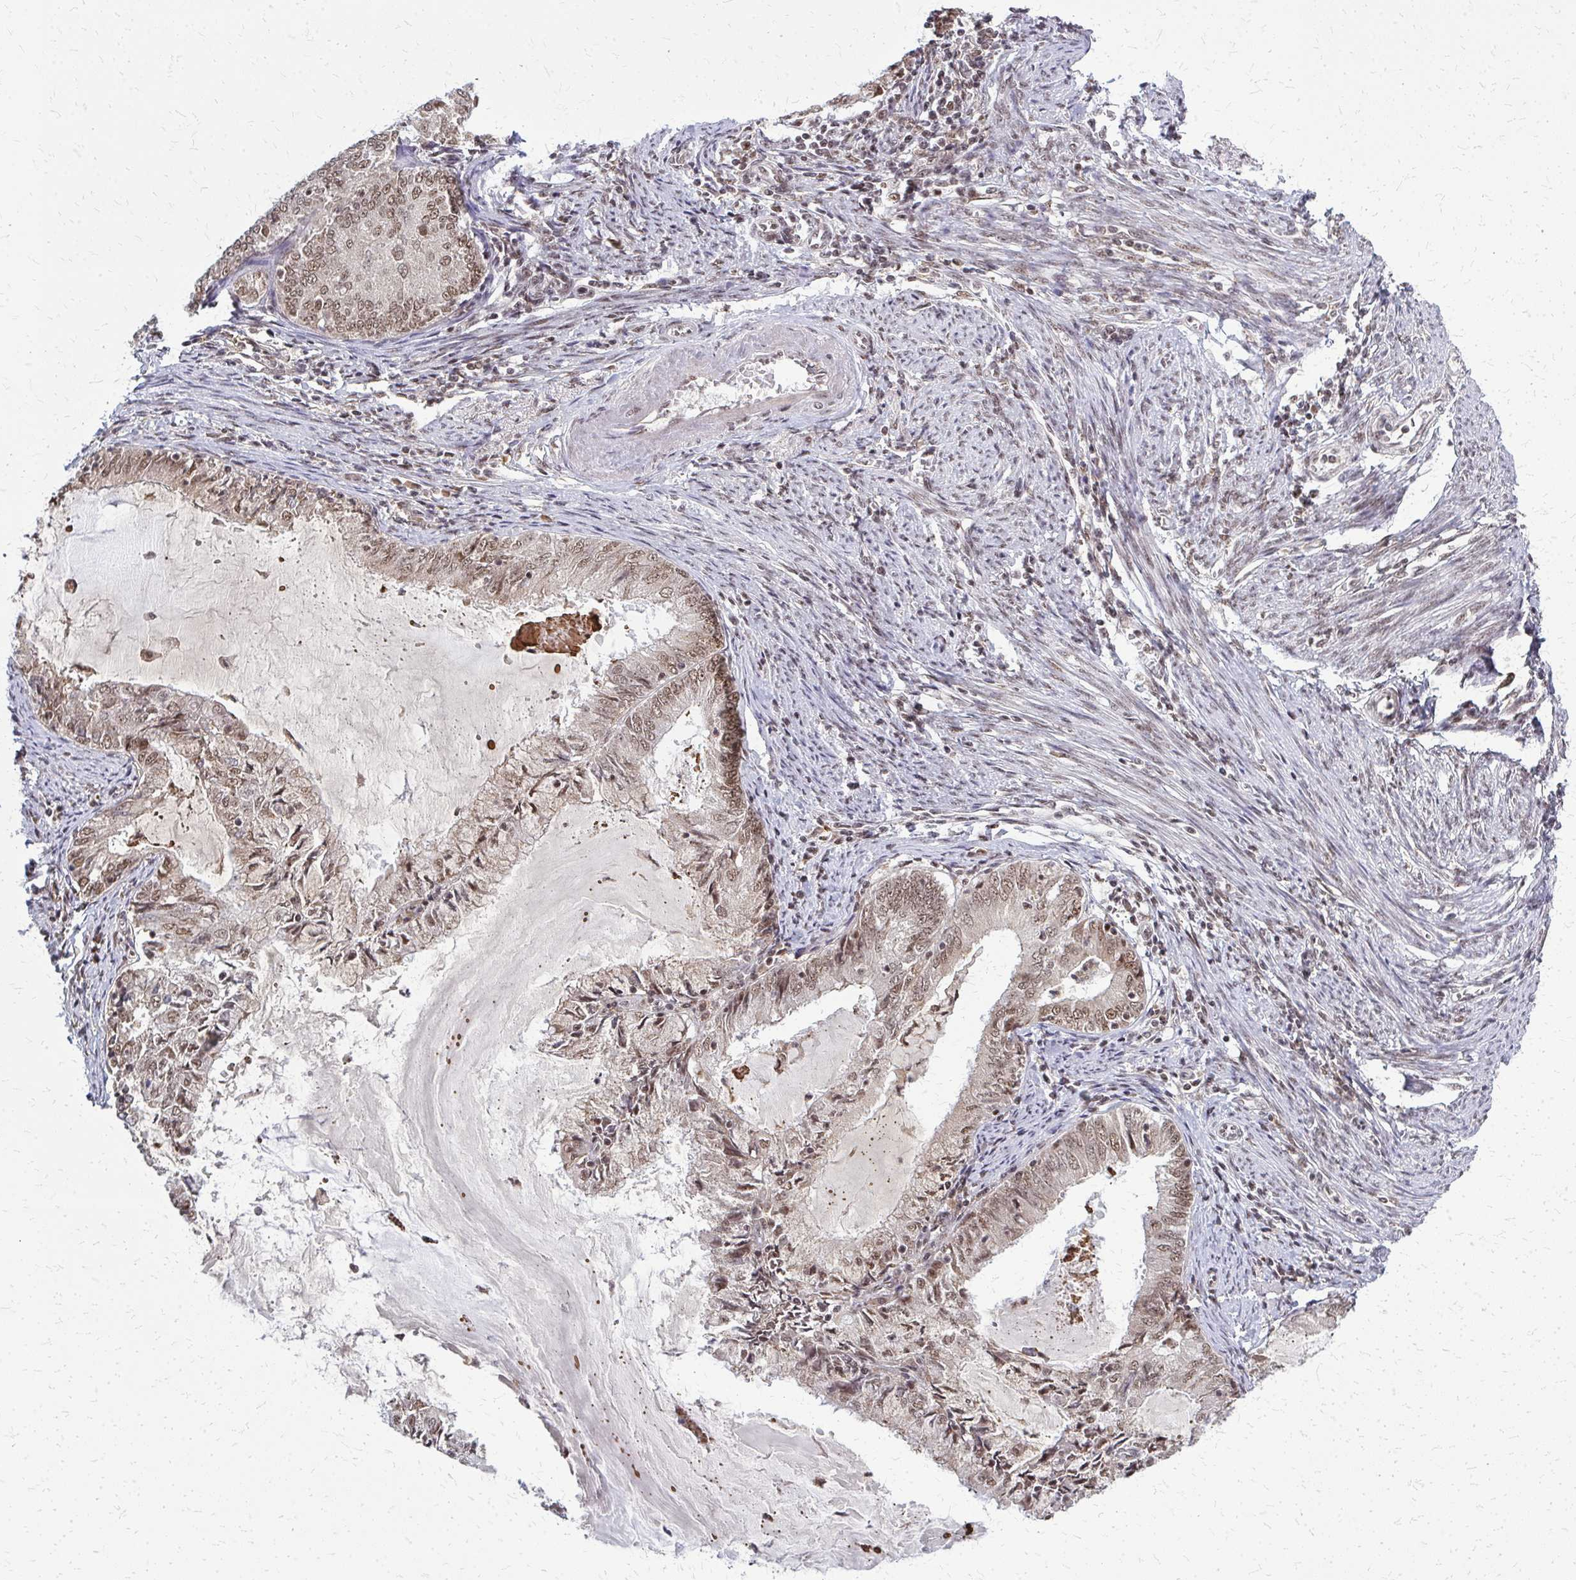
{"staining": {"intensity": "moderate", "quantity": ">75%", "location": "nuclear"}, "tissue": "endometrial cancer", "cell_type": "Tumor cells", "image_type": "cancer", "snomed": [{"axis": "morphology", "description": "Adenocarcinoma, NOS"}, {"axis": "topography", "description": "Endometrium"}], "caption": "There is medium levels of moderate nuclear positivity in tumor cells of endometrial cancer (adenocarcinoma), as demonstrated by immunohistochemical staining (brown color).", "gene": "HDAC3", "patient": {"sex": "female", "age": 57}}